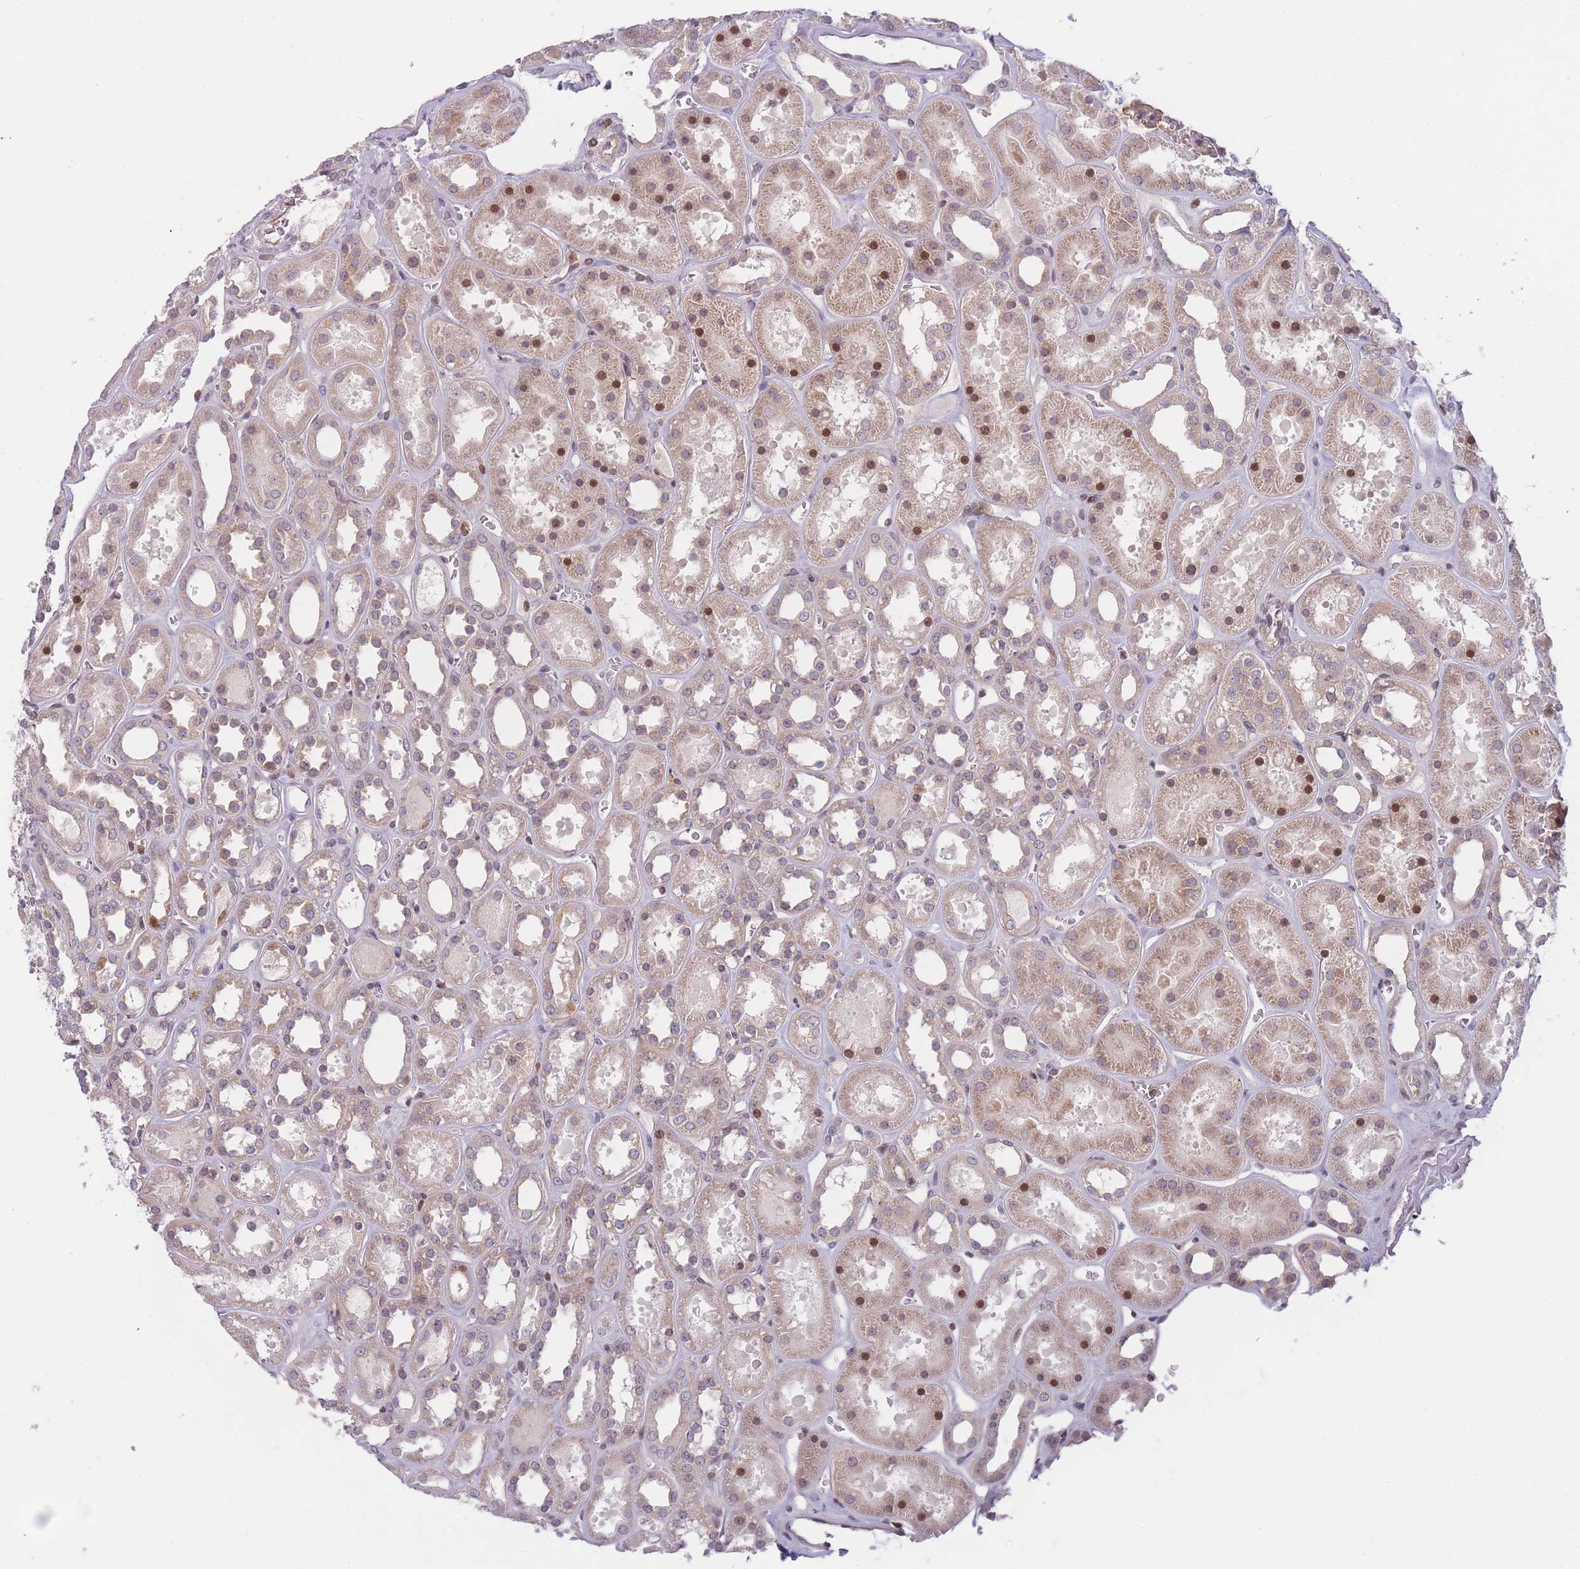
{"staining": {"intensity": "moderate", "quantity": ">75%", "location": "cytoplasmic/membranous,nuclear"}, "tissue": "kidney", "cell_type": "Cells in glomeruli", "image_type": "normal", "snomed": [{"axis": "morphology", "description": "Normal tissue, NOS"}, {"axis": "topography", "description": "Kidney"}], "caption": "Immunohistochemical staining of normal kidney exhibits medium levels of moderate cytoplasmic/membranous,nuclear staining in about >75% of cells in glomeruli. (Brightfield microscopy of DAB IHC at high magnification).", "gene": "SLC35F5", "patient": {"sex": "female", "age": 41}}